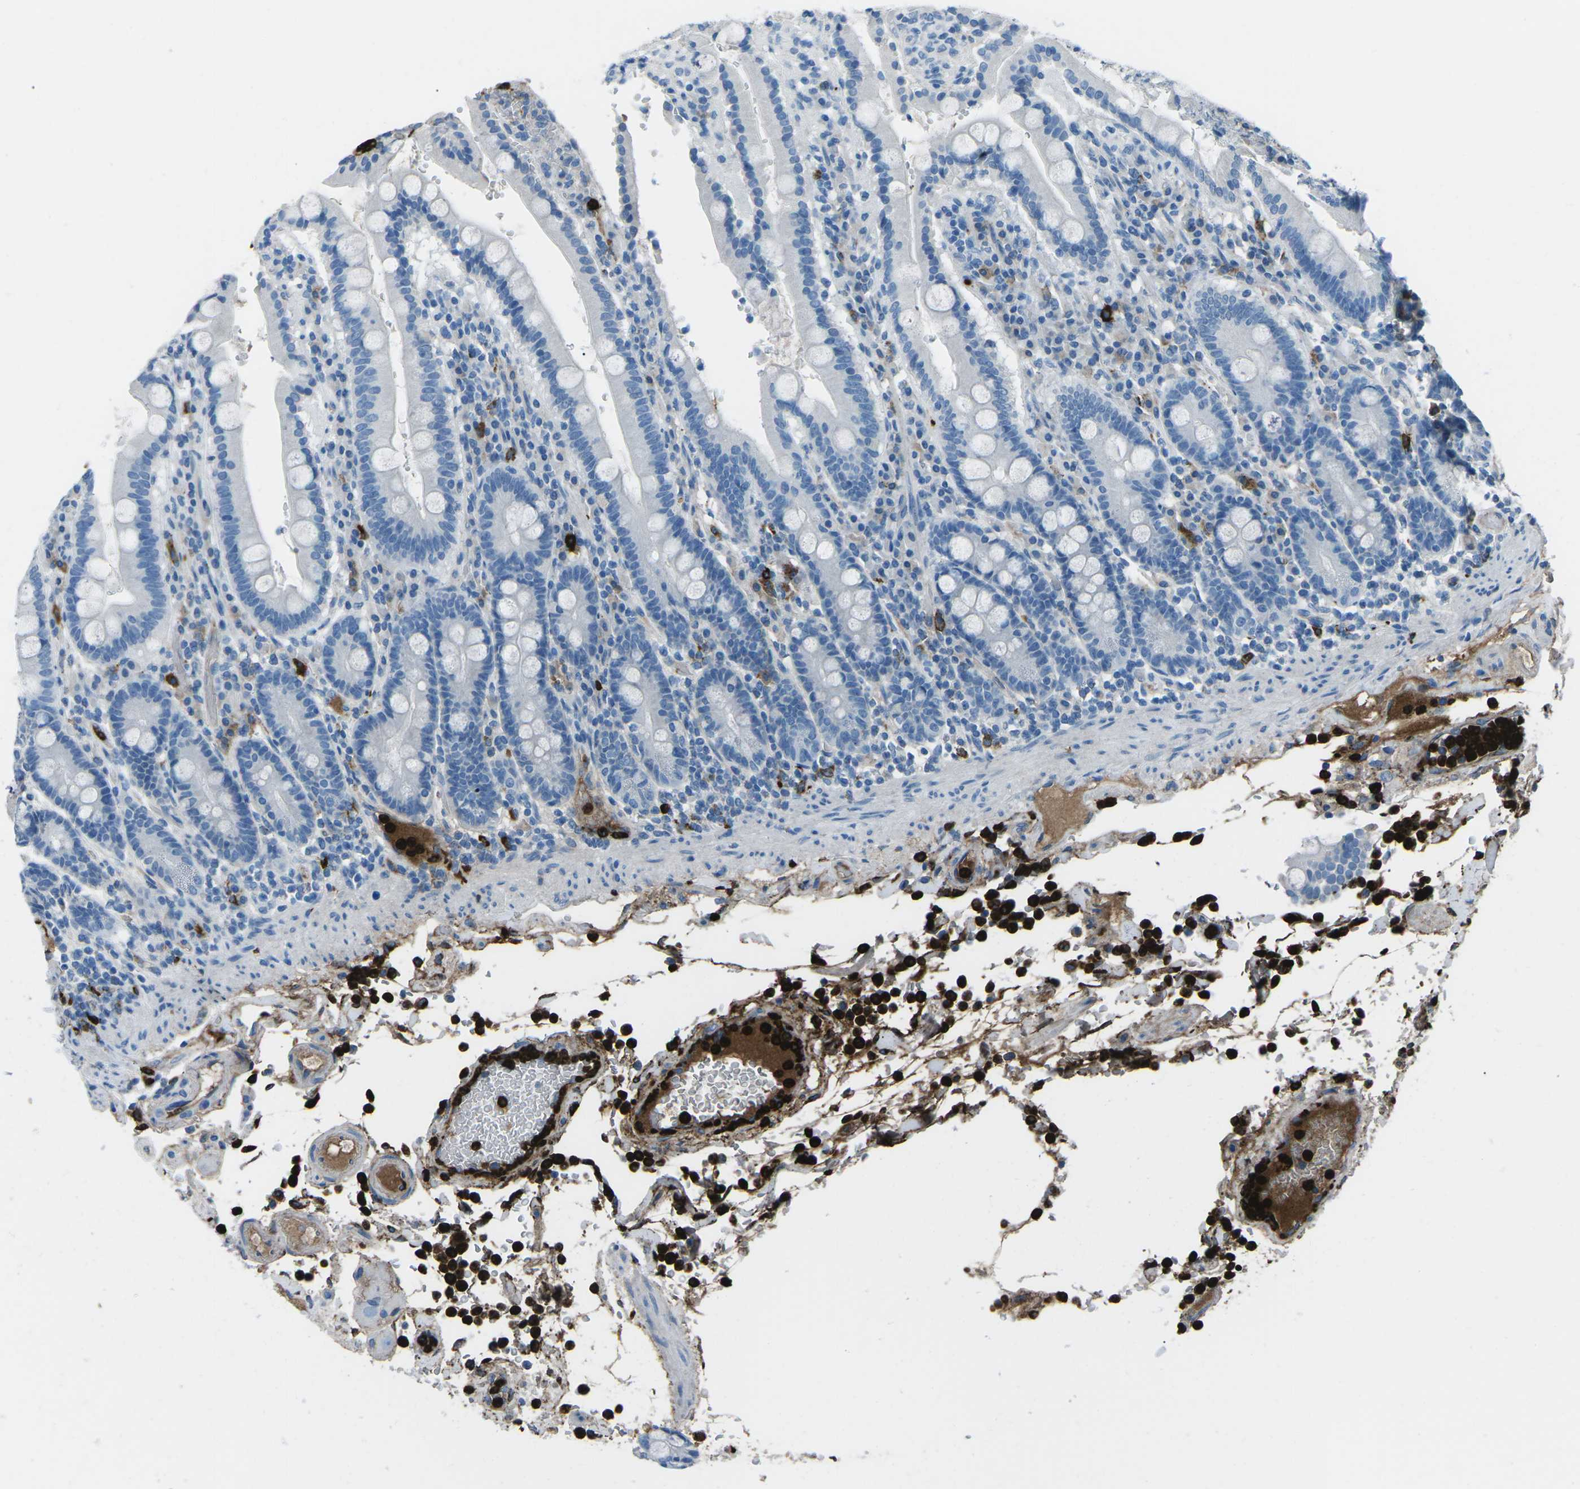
{"staining": {"intensity": "negative", "quantity": "none", "location": "none"}, "tissue": "duodenum", "cell_type": "Glandular cells", "image_type": "normal", "snomed": [{"axis": "morphology", "description": "Normal tissue, NOS"}, {"axis": "topography", "description": "Small intestine, NOS"}], "caption": "IHC photomicrograph of unremarkable human duodenum stained for a protein (brown), which demonstrates no expression in glandular cells. (Stains: DAB immunohistochemistry with hematoxylin counter stain, Microscopy: brightfield microscopy at high magnification).", "gene": "FCN1", "patient": {"sex": "female", "age": 71}}